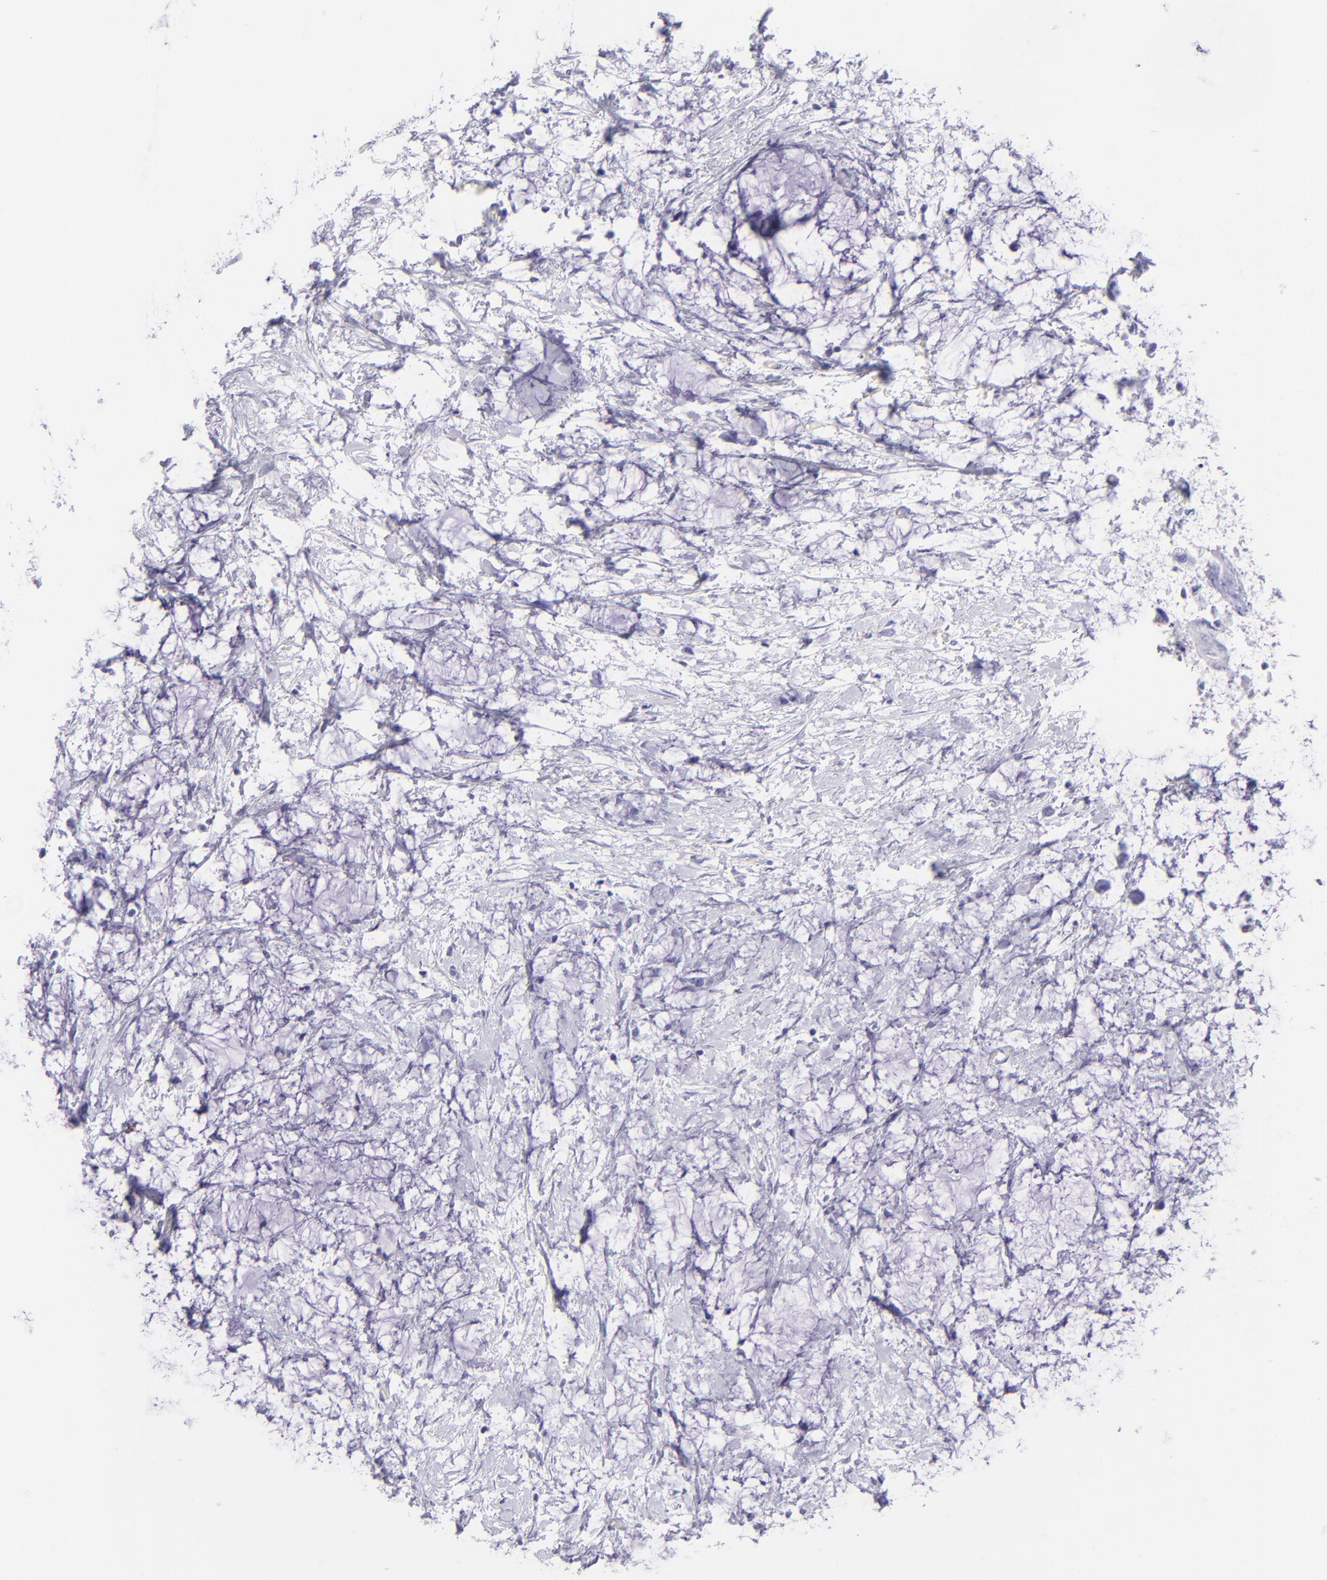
{"staining": {"intensity": "negative", "quantity": "none", "location": "none"}, "tissue": "colorectal cancer", "cell_type": "Tumor cells", "image_type": "cancer", "snomed": [{"axis": "morphology", "description": "Normal tissue, NOS"}, {"axis": "morphology", "description": "Adenocarcinoma, NOS"}, {"axis": "topography", "description": "Colon"}, {"axis": "topography", "description": "Peripheral nerve tissue"}], "caption": "Adenocarcinoma (colorectal) was stained to show a protein in brown. There is no significant staining in tumor cells.", "gene": "PIP", "patient": {"sex": "male", "age": 14}}